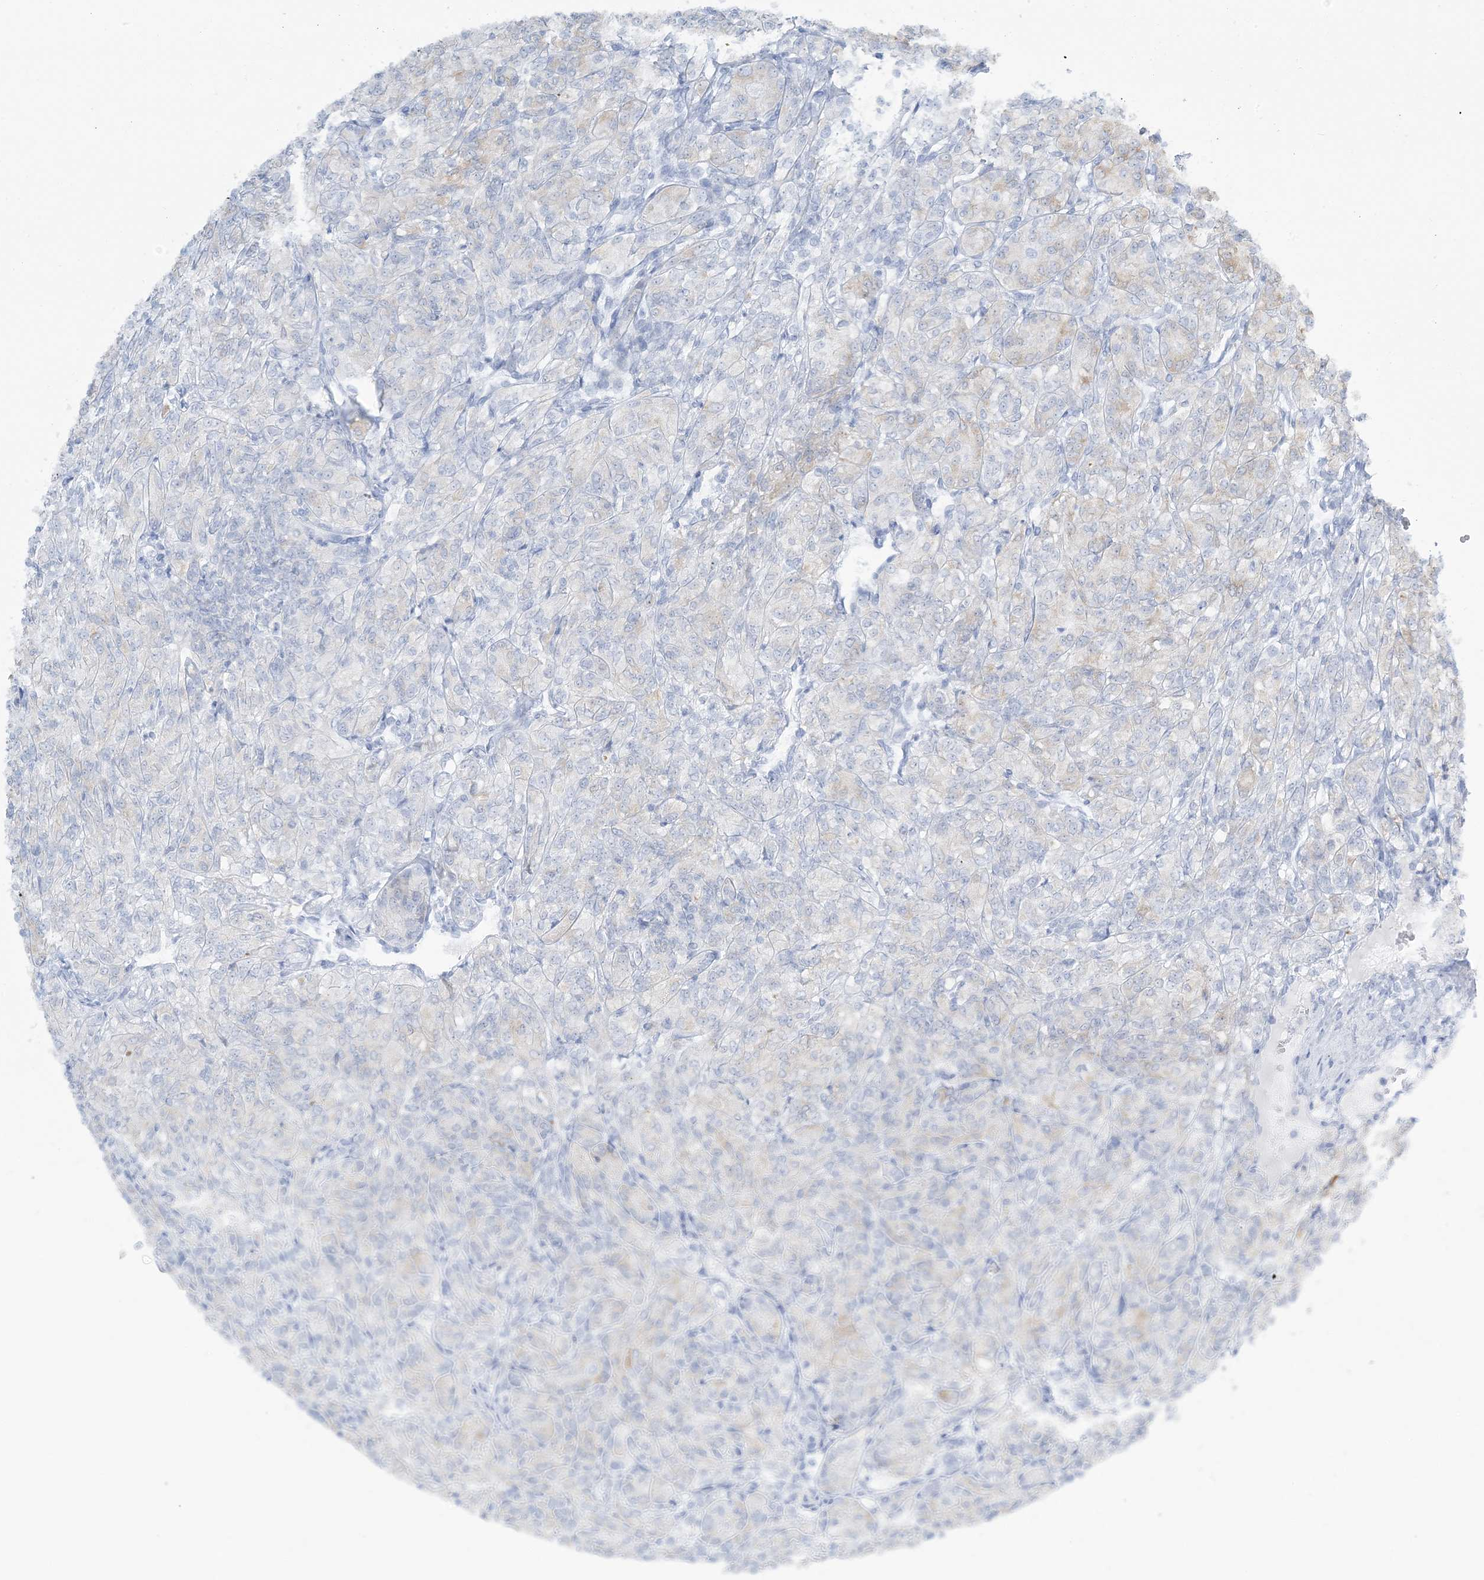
{"staining": {"intensity": "negative", "quantity": "none", "location": "none"}, "tissue": "renal cancer", "cell_type": "Tumor cells", "image_type": "cancer", "snomed": [{"axis": "morphology", "description": "Adenocarcinoma, NOS"}, {"axis": "topography", "description": "Kidney"}], "caption": "A photomicrograph of human adenocarcinoma (renal) is negative for staining in tumor cells.", "gene": "AGXT", "patient": {"sex": "male", "age": 77}}